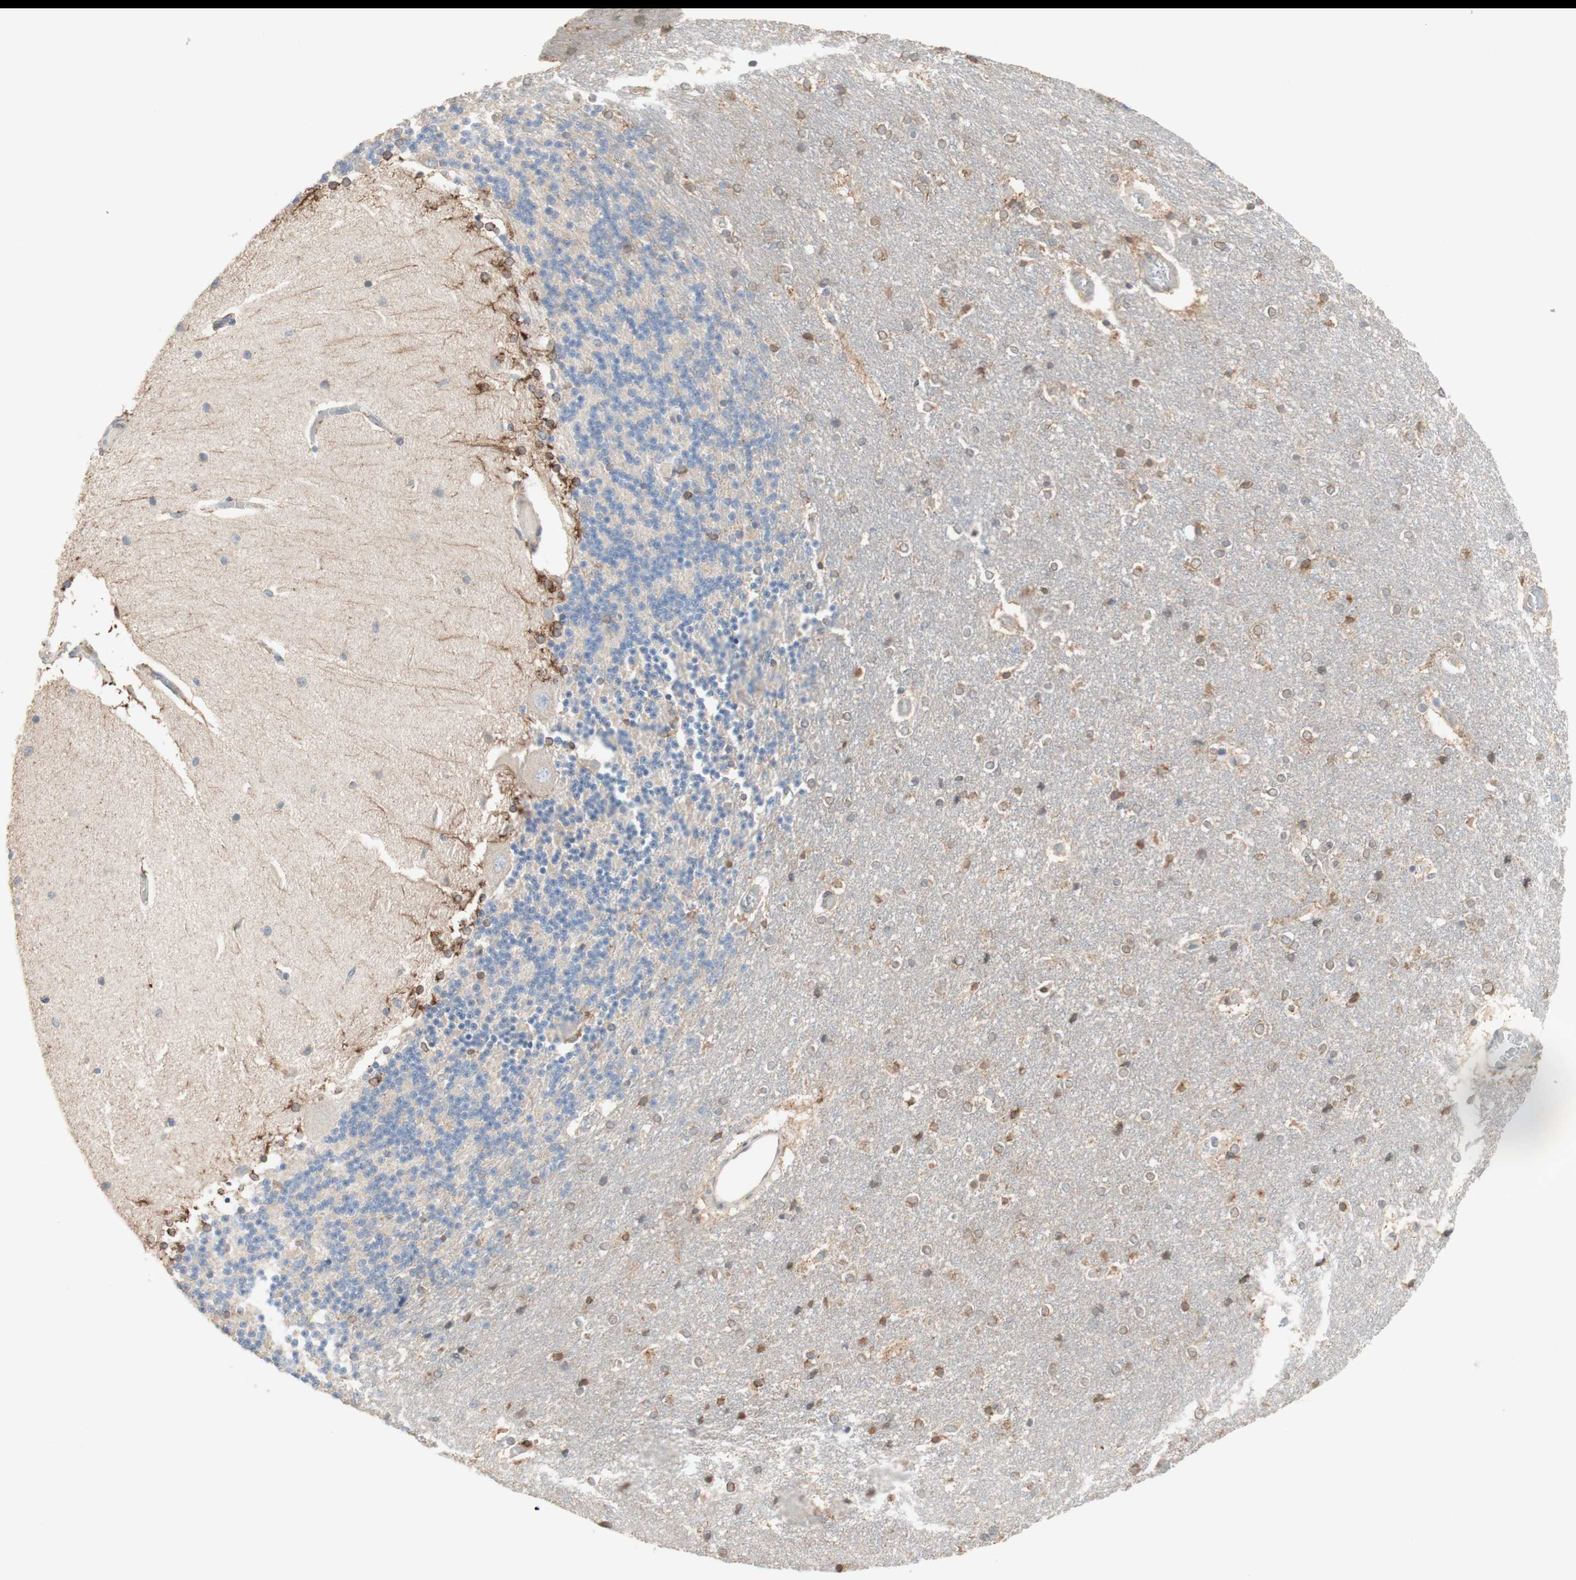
{"staining": {"intensity": "moderate", "quantity": "<25%", "location": "cytoplasmic/membranous"}, "tissue": "cerebellum", "cell_type": "Cells in granular layer", "image_type": "normal", "snomed": [{"axis": "morphology", "description": "Normal tissue, NOS"}, {"axis": "topography", "description": "Cerebellum"}], "caption": "Cells in granular layer show moderate cytoplasmic/membranous staining in about <25% of cells in benign cerebellum.", "gene": "COMT", "patient": {"sex": "female", "age": 54}}